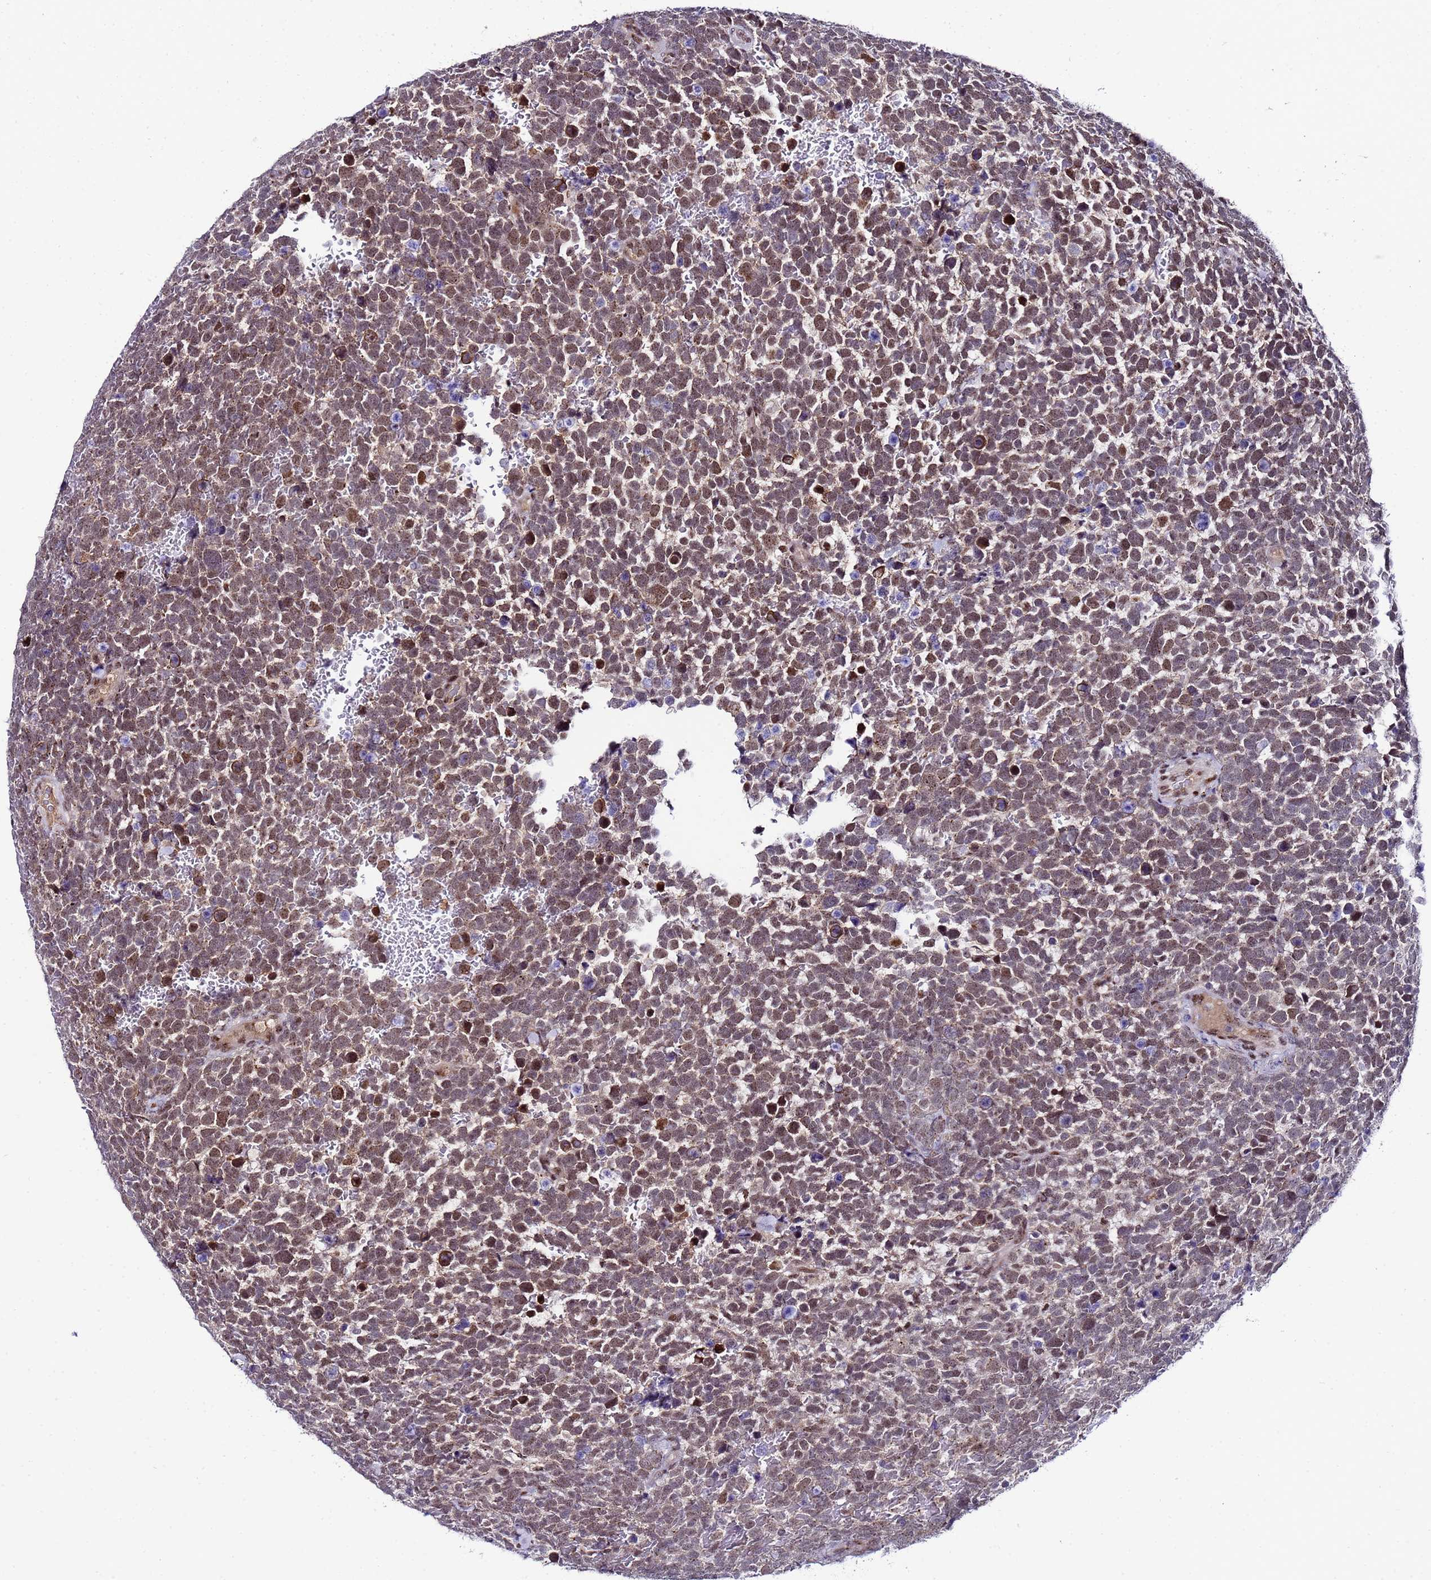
{"staining": {"intensity": "moderate", "quantity": ">75%", "location": "cytoplasmic/membranous,nuclear"}, "tissue": "urothelial cancer", "cell_type": "Tumor cells", "image_type": "cancer", "snomed": [{"axis": "morphology", "description": "Urothelial carcinoma, High grade"}, {"axis": "topography", "description": "Urinary bladder"}], "caption": "This is a histology image of immunohistochemistry staining of high-grade urothelial carcinoma, which shows moderate expression in the cytoplasmic/membranous and nuclear of tumor cells.", "gene": "C19orf47", "patient": {"sex": "female", "age": 82}}